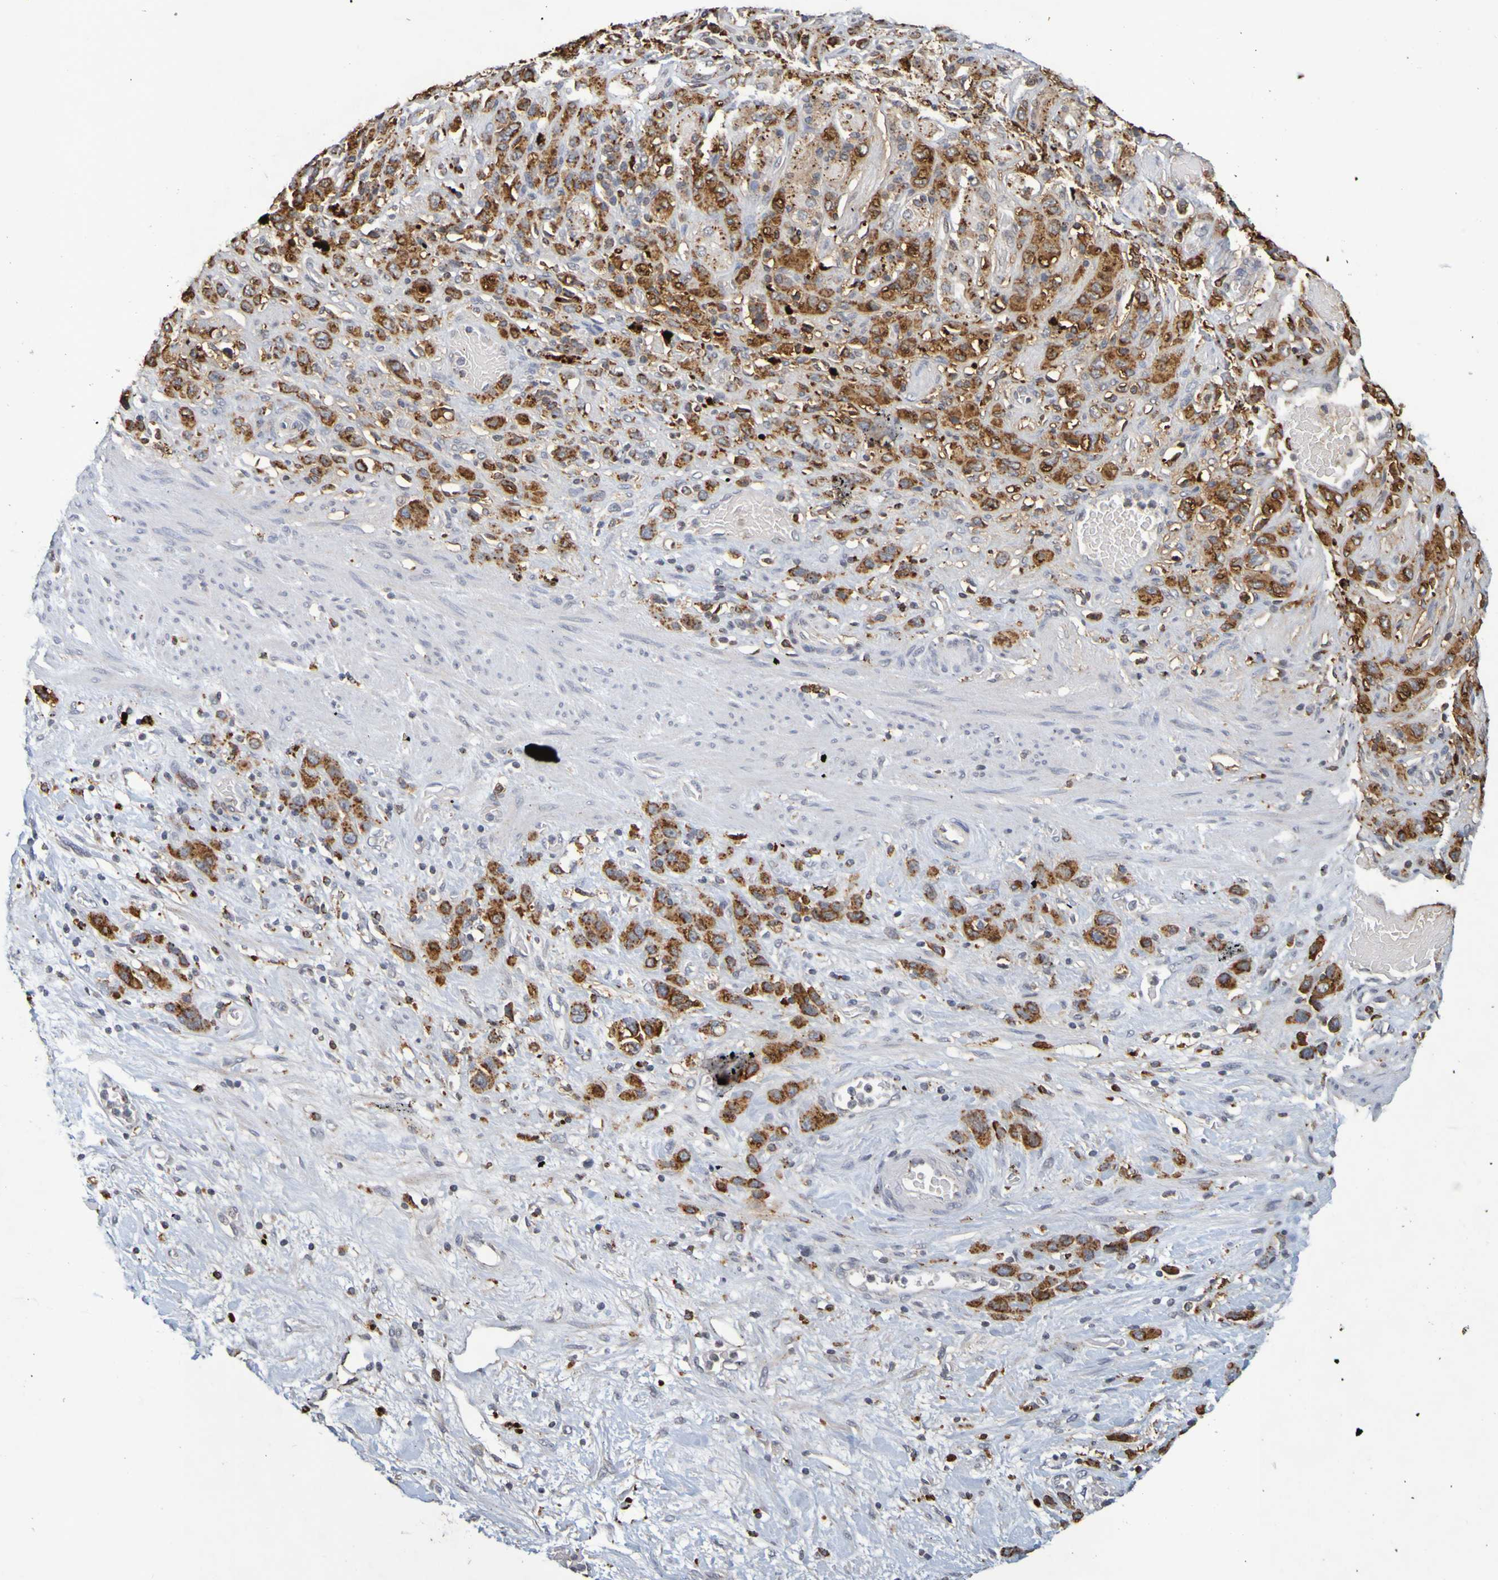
{"staining": {"intensity": "moderate", "quantity": ">75%", "location": "cytoplasmic/membranous"}, "tissue": "stomach cancer", "cell_type": "Tumor cells", "image_type": "cancer", "snomed": [{"axis": "morphology", "description": "Adenocarcinoma, NOS"}, {"axis": "morphology", "description": "Adenocarcinoma, High grade"}, {"axis": "topography", "description": "Stomach, upper"}, {"axis": "topography", "description": "Stomach, lower"}], "caption": "Stomach cancer (adenocarcinoma (high-grade)) stained with DAB (3,3'-diaminobenzidine) immunohistochemistry shows medium levels of moderate cytoplasmic/membranous expression in about >75% of tumor cells.", "gene": "TPH1", "patient": {"sex": "female", "age": 65}}